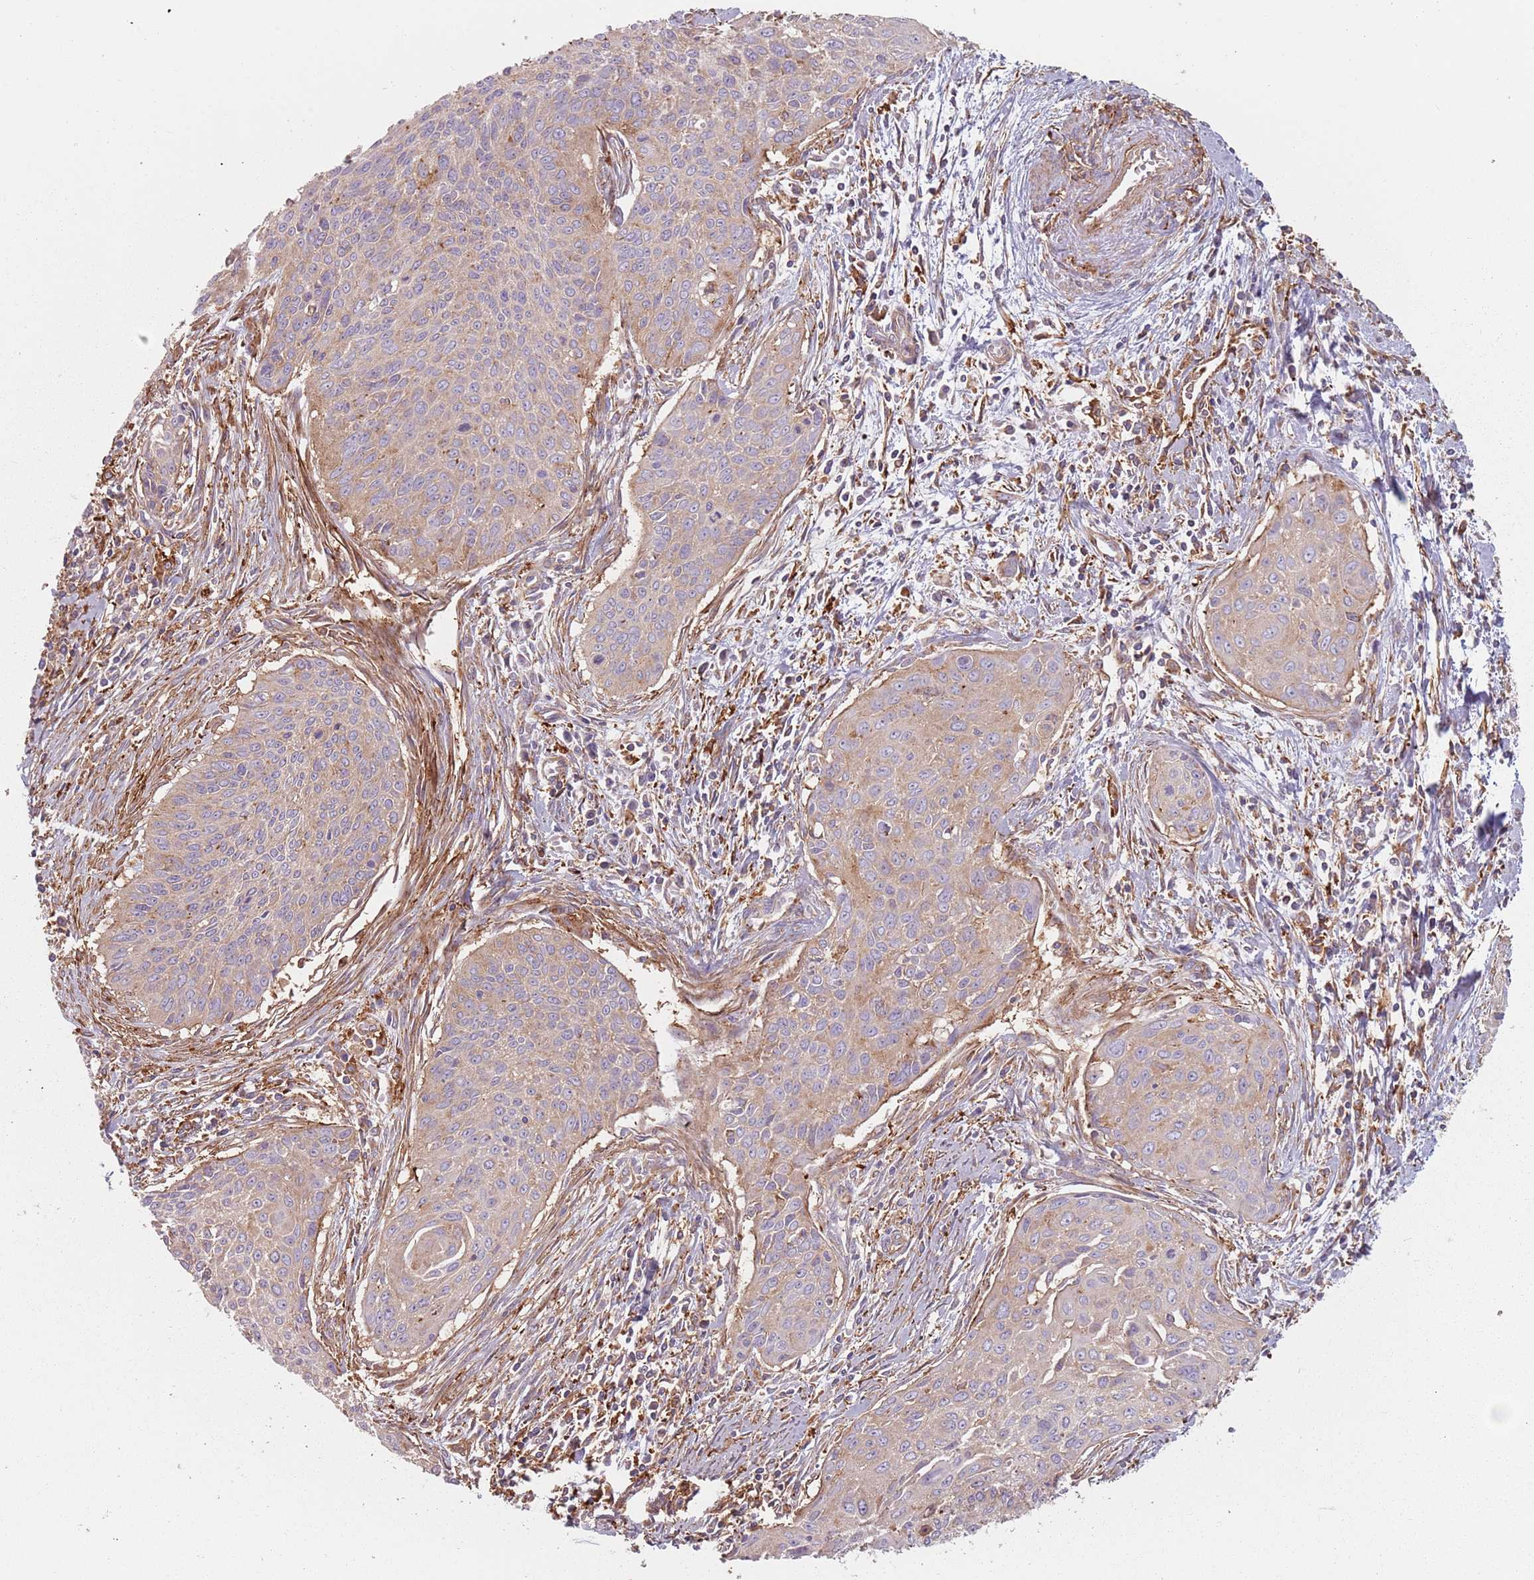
{"staining": {"intensity": "moderate", "quantity": "<25%", "location": "cytoplasmic/membranous"}, "tissue": "cervical cancer", "cell_type": "Tumor cells", "image_type": "cancer", "snomed": [{"axis": "morphology", "description": "Squamous cell carcinoma, NOS"}, {"axis": "topography", "description": "Cervix"}], "caption": "Squamous cell carcinoma (cervical) stained with a protein marker displays moderate staining in tumor cells.", "gene": "TPD52L2", "patient": {"sex": "female", "age": 55}}